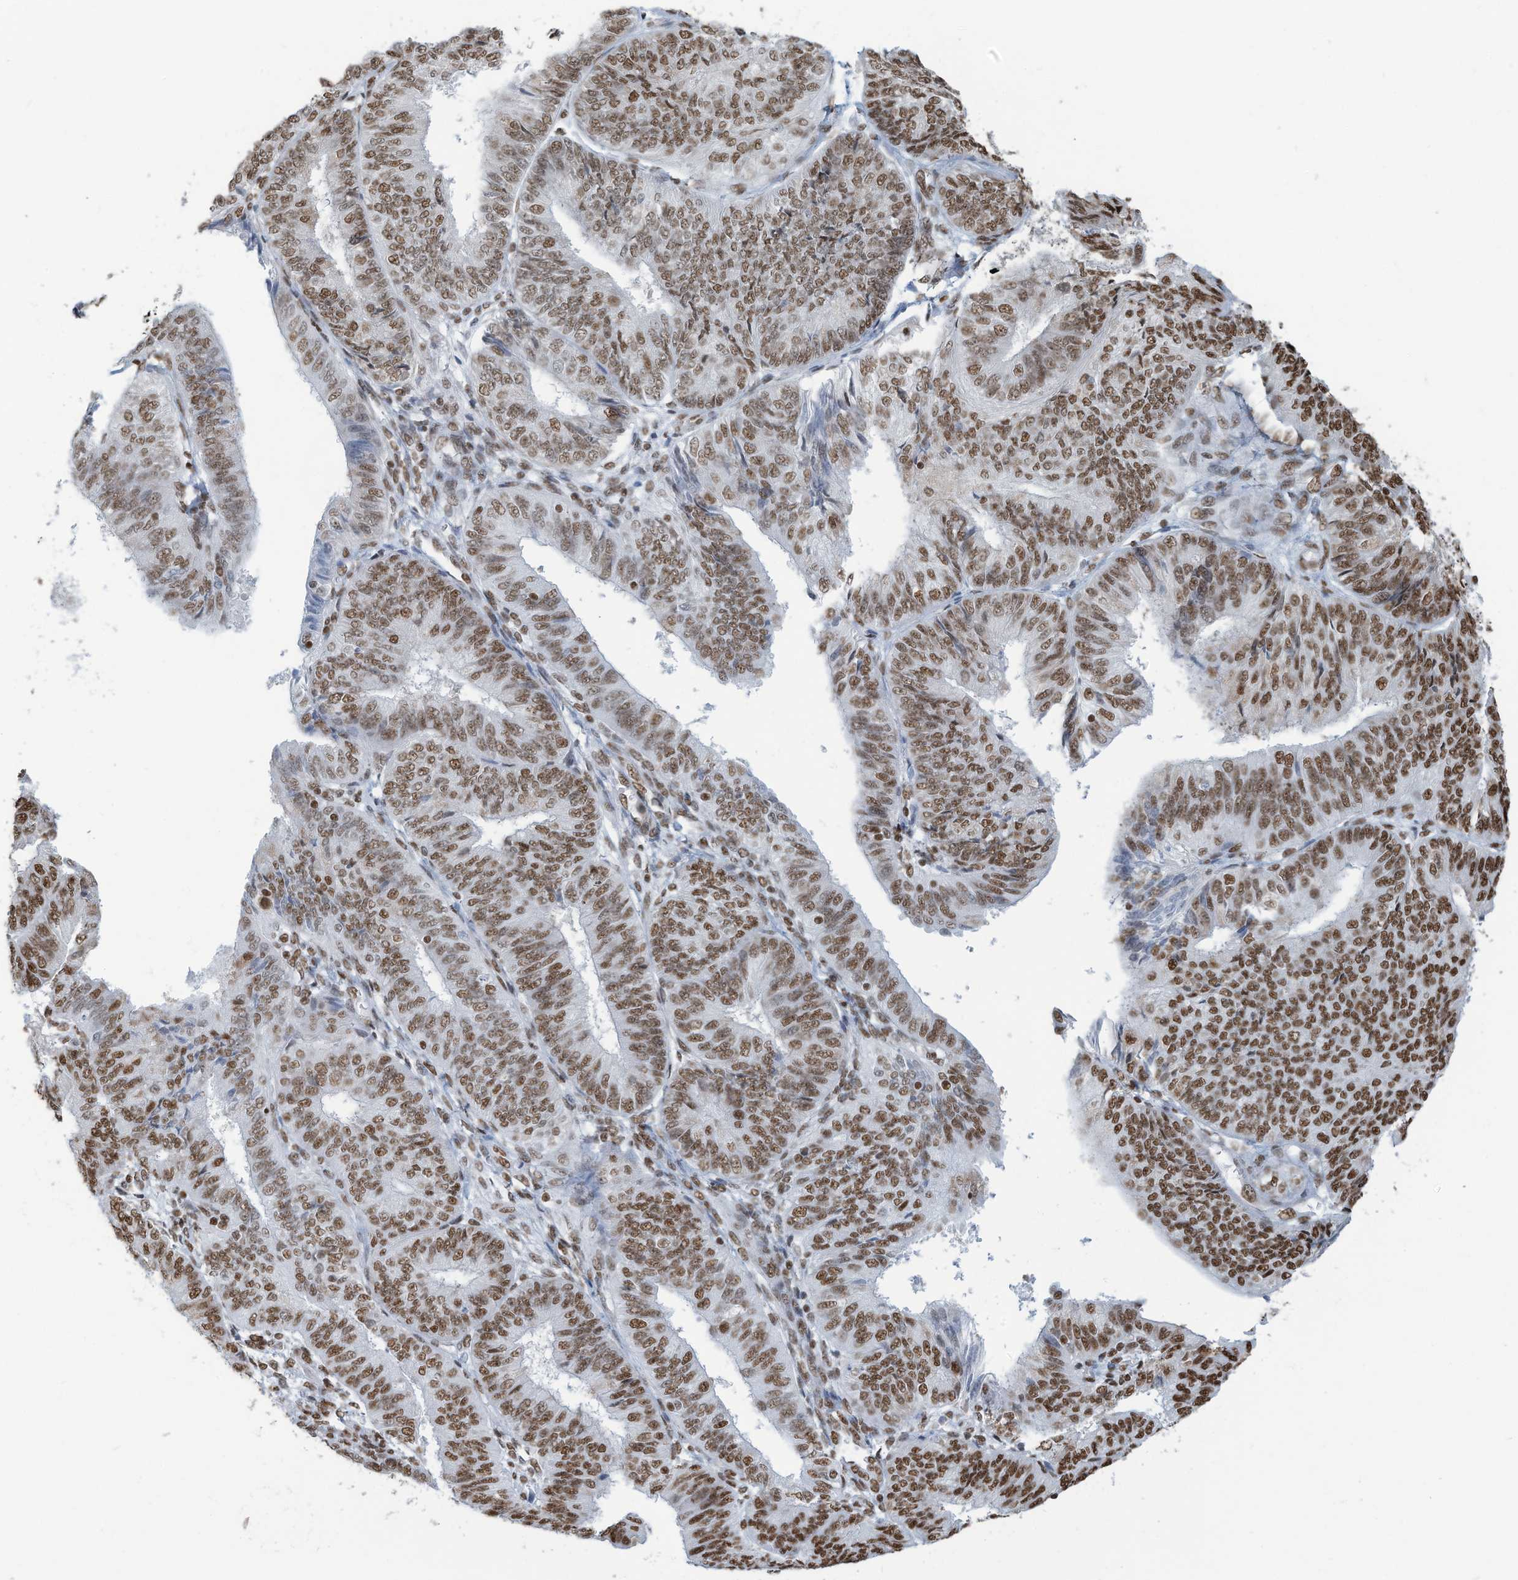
{"staining": {"intensity": "moderate", "quantity": ">75%", "location": "nuclear"}, "tissue": "endometrial cancer", "cell_type": "Tumor cells", "image_type": "cancer", "snomed": [{"axis": "morphology", "description": "Adenocarcinoma, NOS"}, {"axis": "topography", "description": "Endometrium"}], "caption": "A micrograph of human endometrial cancer (adenocarcinoma) stained for a protein reveals moderate nuclear brown staining in tumor cells.", "gene": "SARNP", "patient": {"sex": "female", "age": 58}}